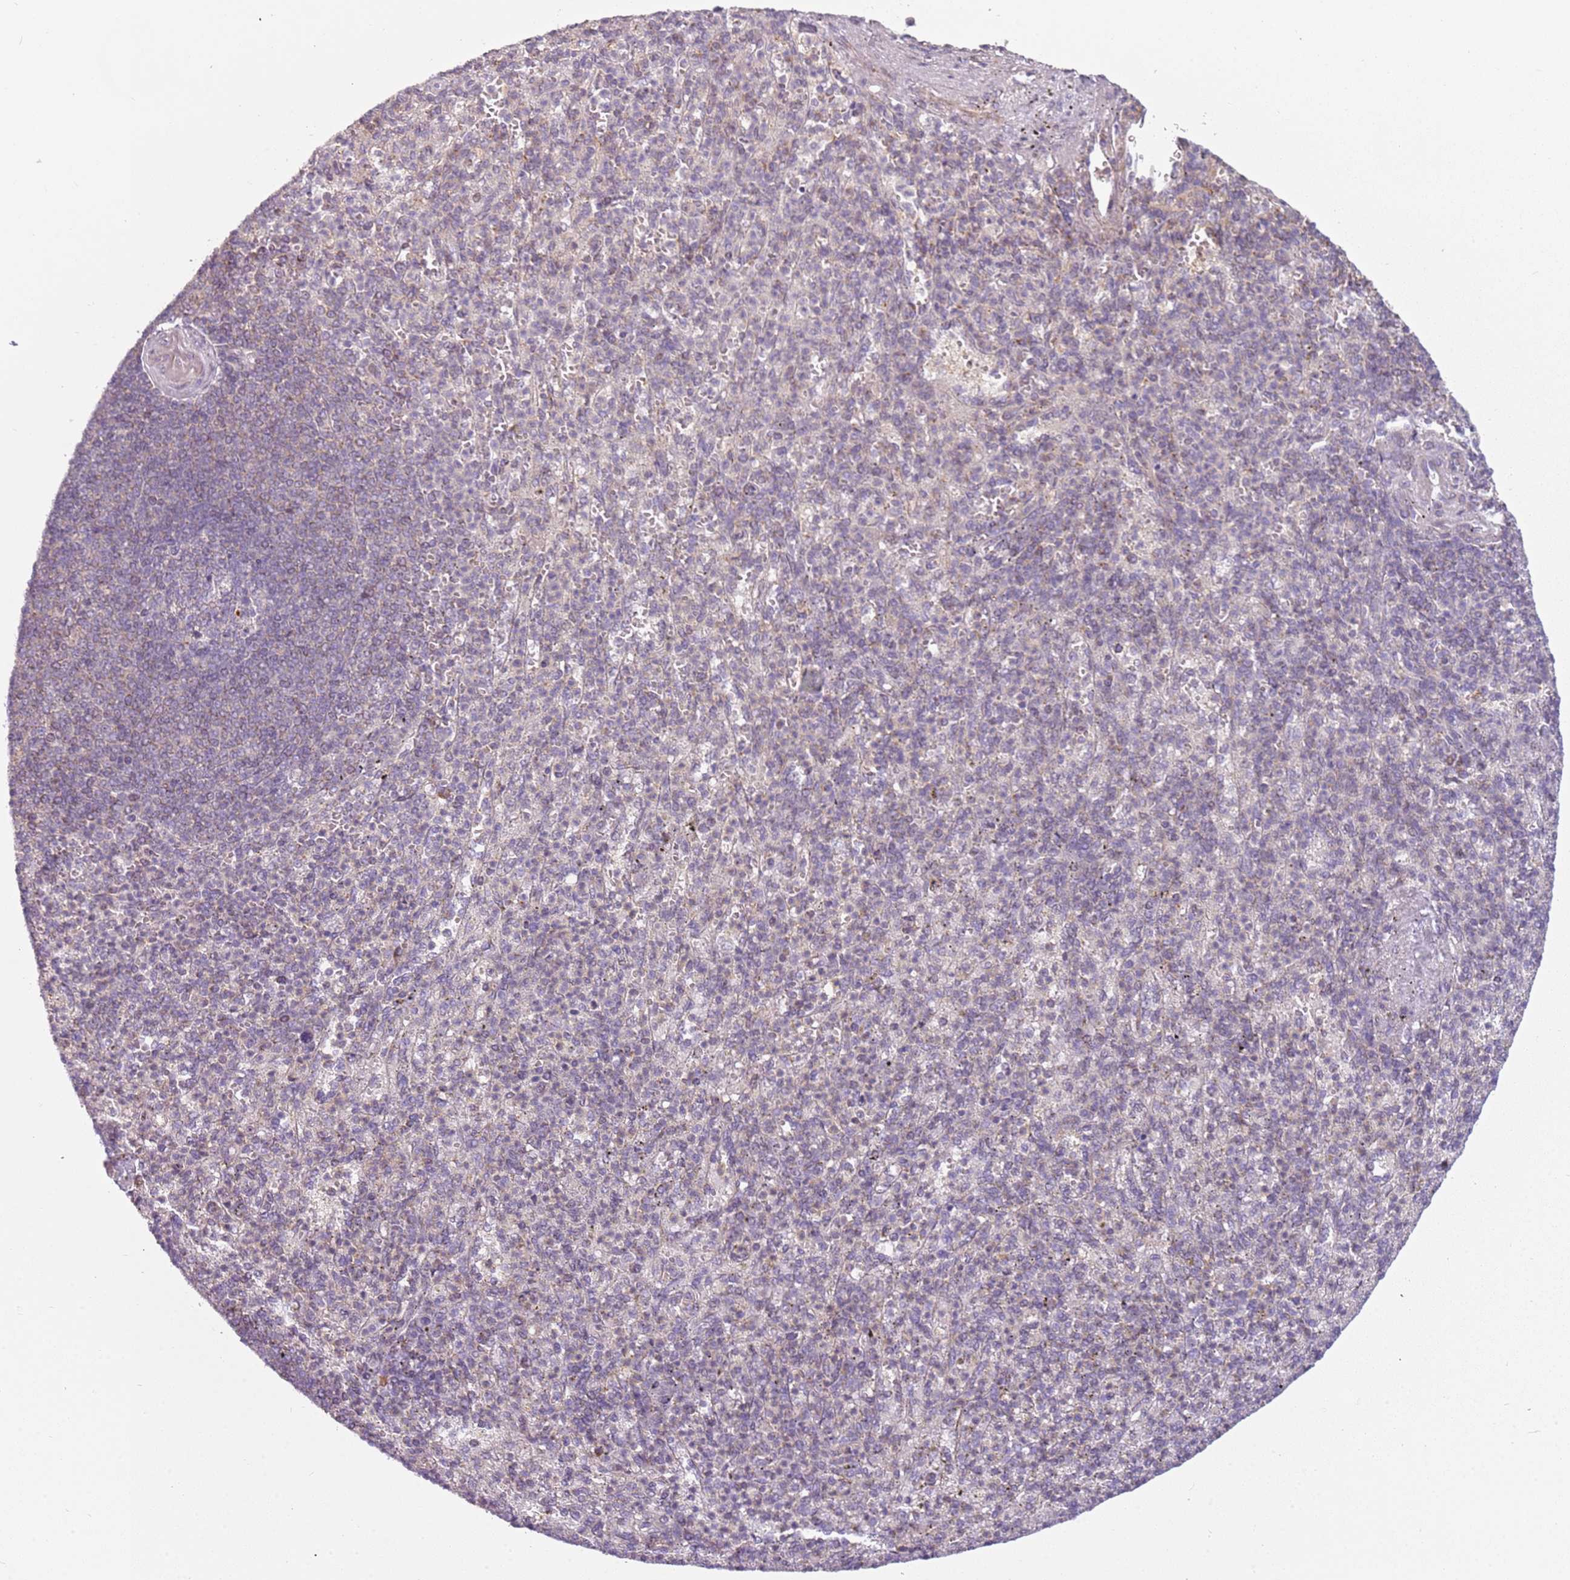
{"staining": {"intensity": "negative", "quantity": "none", "location": "none"}, "tissue": "spleen", "cell_type": "Cells in red pulp", "image_type": "normal", "snomed": [{"axis": "morphology", "description": "Normal tissue, NOS"}, {"axis": "topography", "description": "Spleen"}], "caption": "IHC of unremarkable spleen shows no staining in cells in red pulp. (DAB (3,3'-diaminobenzidine) immunohistochemistry (IHC) with hematoxylin counter stain).", "gene": "DEFB116", "patient": {"sex": "female", "age": 74}}